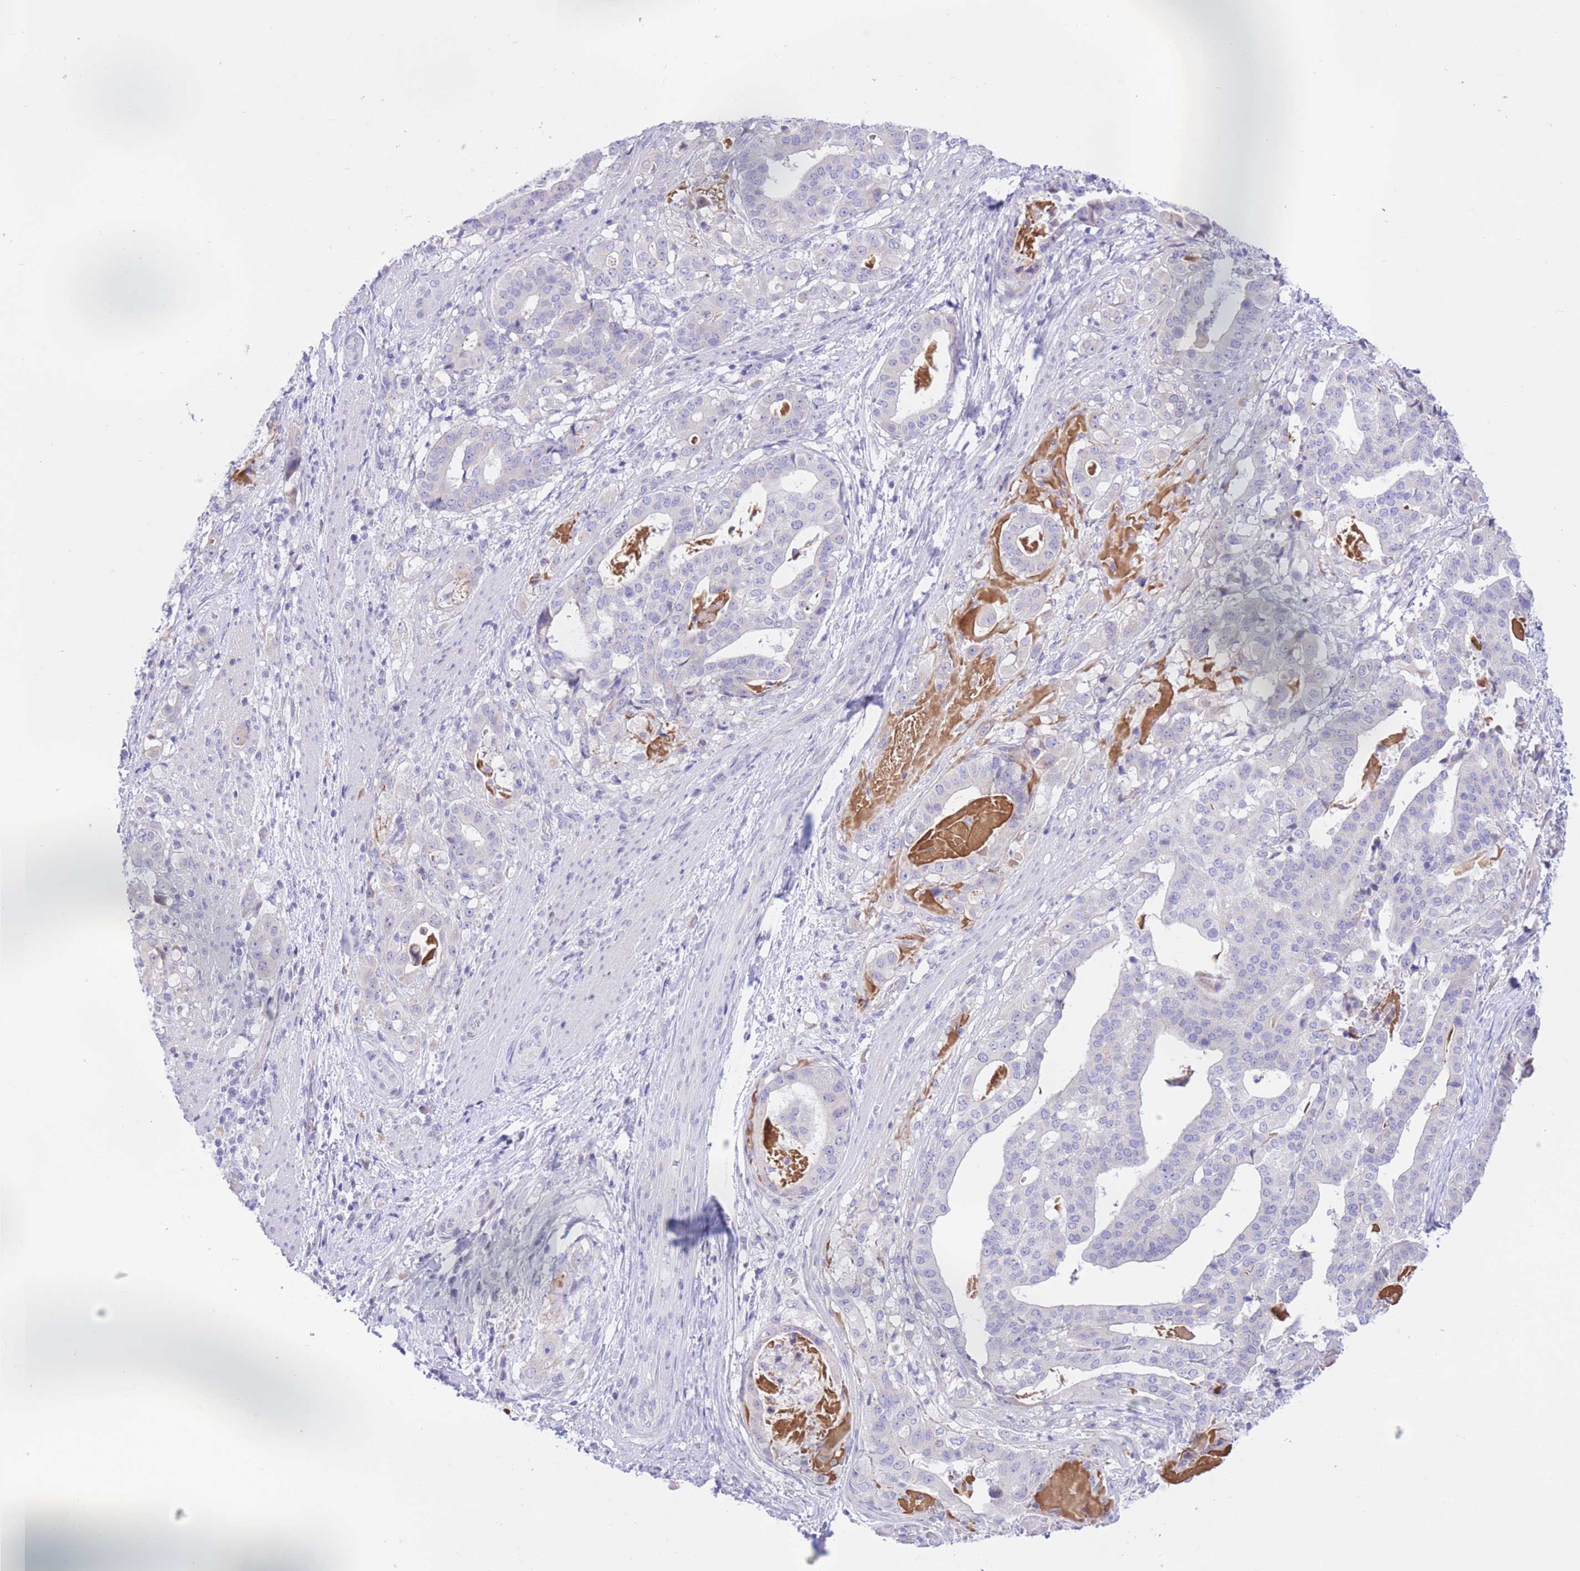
{"staining": {"intensity": "negative", "quantity": "none", "location": "none"}, "tissue": "stomach cancer", "cell_type": "Tumor cells", "image_type": "cancer", "snomed": [{"axis": "morphology", "description": "Adenocarcinoma, NOS"}, {"axis": "topography", "description": "Stomach"}], "caption": "This histopathology image is of stomach adenocarcinoma stained with immunohistochemistry to label a protein in brown with the nuclei are counter-stained blue. There is no expression in tumor cells.", "gene": "RPL39L", "patient": {"sex": "male", "age": 48}}